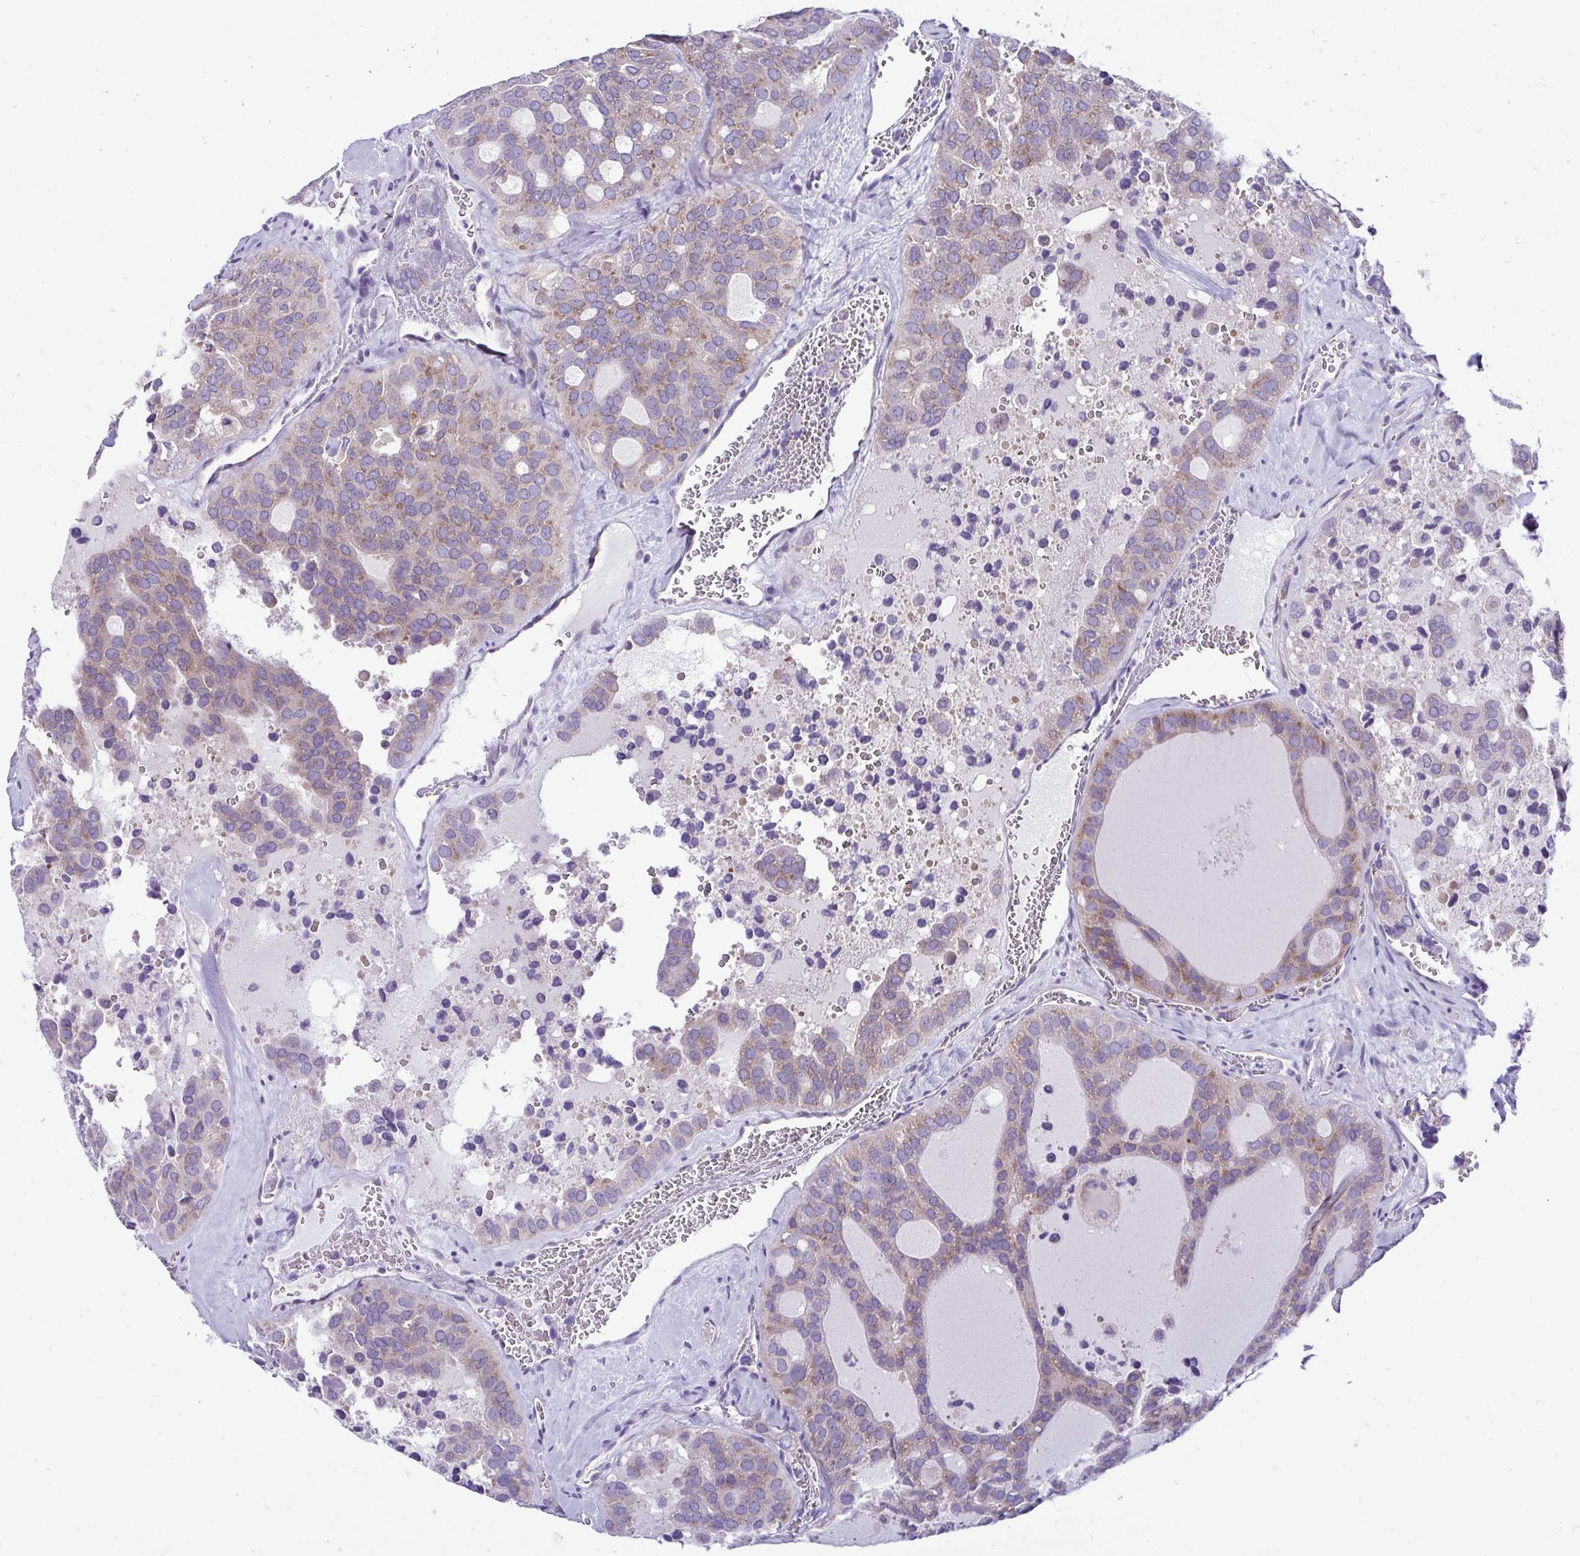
{"staining": {"intensity": "moderate", "quantity": "<25%", "location": "cytoplasmic/membranous"}, "tissue": "thyroid cancer", "cell_type": "Tumor cells", "image_type": "cancer", "snomed": [{"axis": "morphology", "description": "Follicular adenoma carcinoma, NOS"}, {"axis": "topography", "description": "Thyroid gland"}], "caption": "Thyroid cancer (follicular adenoma carcinoma) stained with IHC shows moderate cytoplasmic/membranous positivity in about <25% of tumor cells.", "gene": "RPL7", "patient": {"sex": "male", "age": 75}}